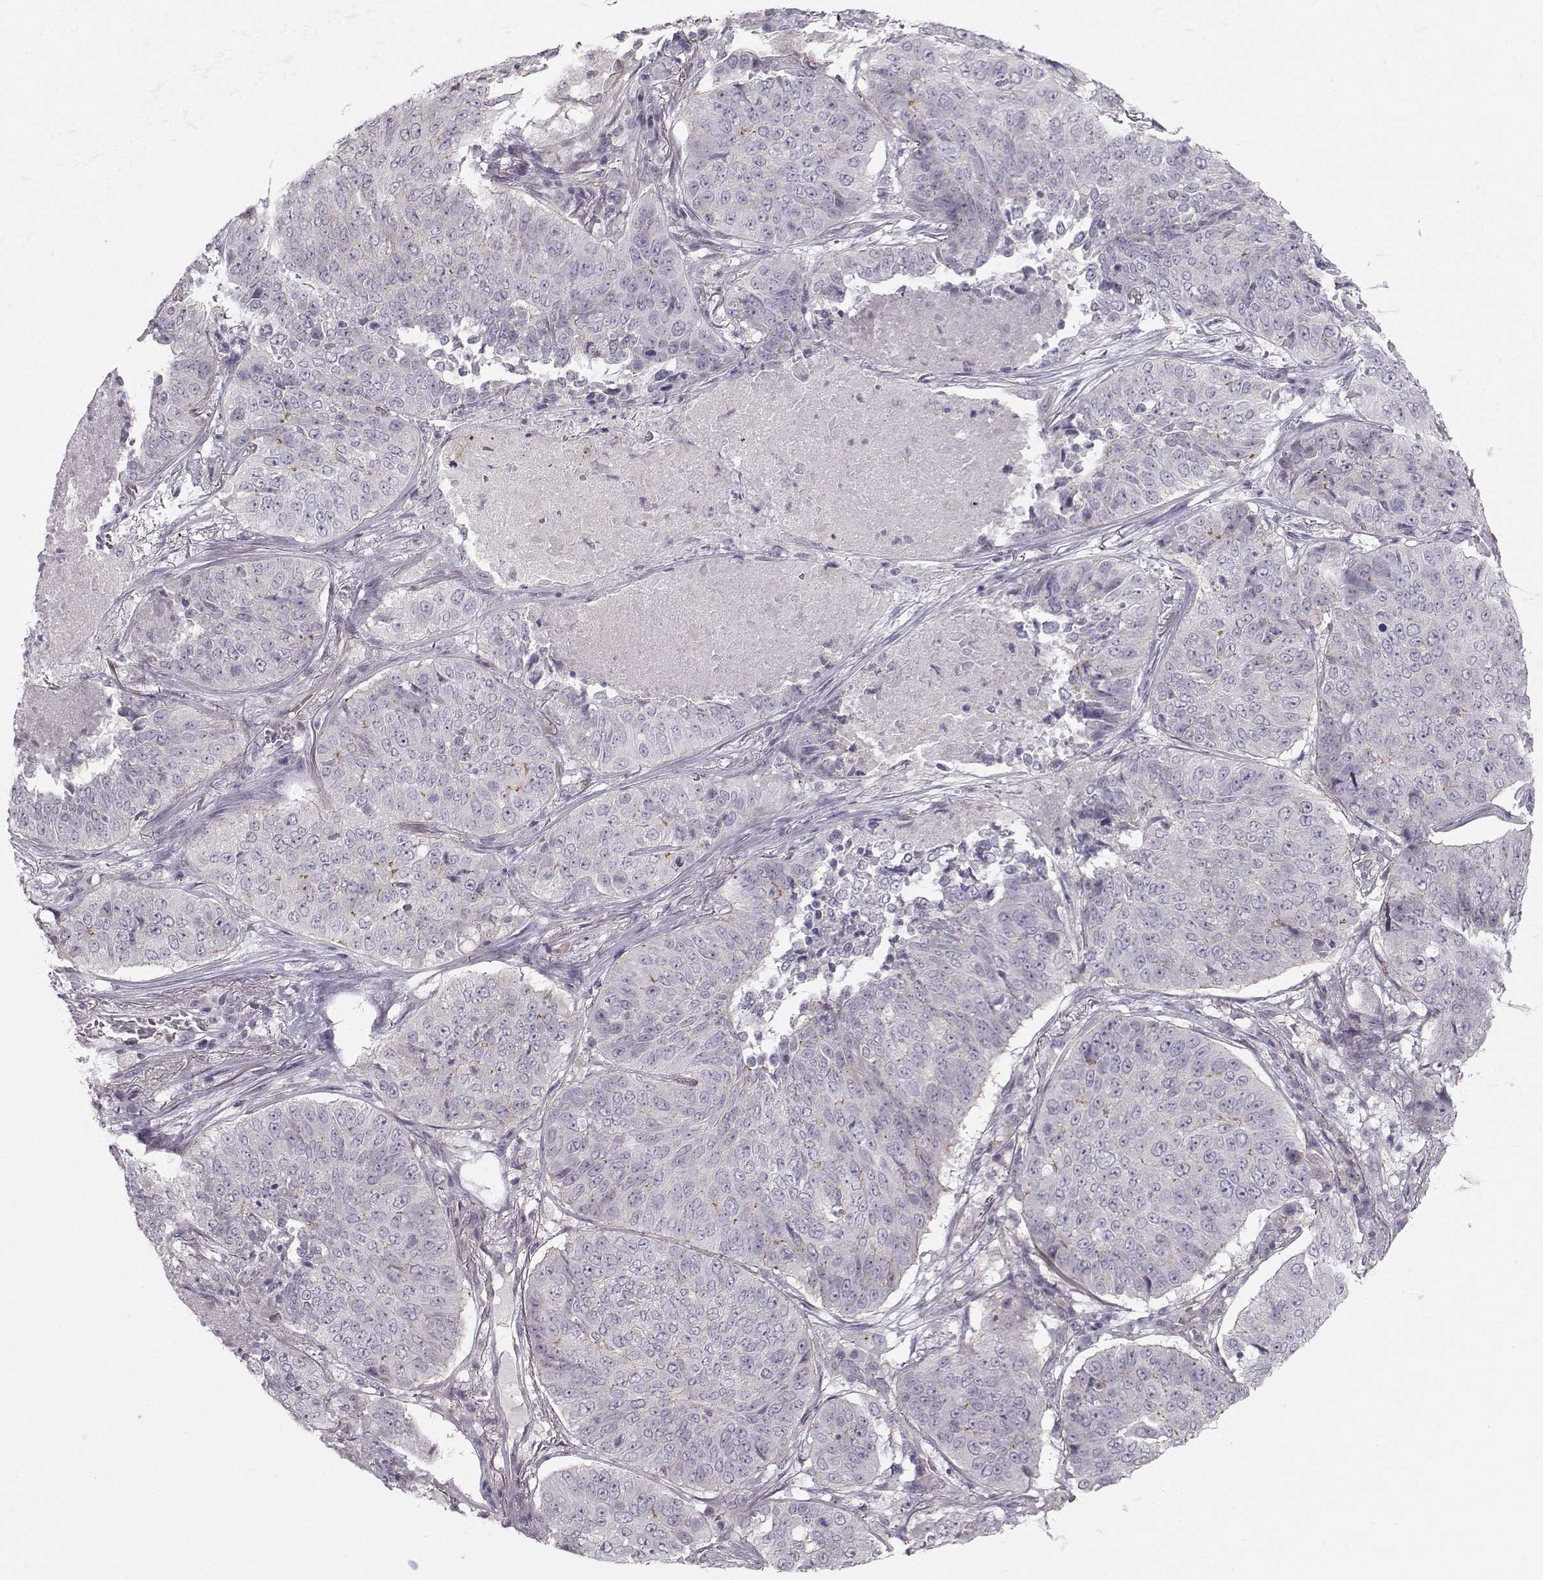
{"staining": {"intensity": "moderate", "quantity": "<25%", "location": "cytoplasmic/membranous"}, "tissue": "lung cancer", "cell_type": "Tumor cells", "image_type": "cancer", "snomed": [{"axis": "morphology", "description": "Normal tissue, NOS"}, {"axis": "morphology", "description": "Squamous cell carcinoma, NOS"}, {"axis": "topography", "description": "Bronchus"}, {"axis": "topography", "description": "Lung"}], "caption": "A low amount of moderate cytoplasmic/membranous expression is present in approximately <25% of tumor cells in lung cancer tissue.", "gene": "MAST1", "patient": {"sex": "male", "age": 64}}